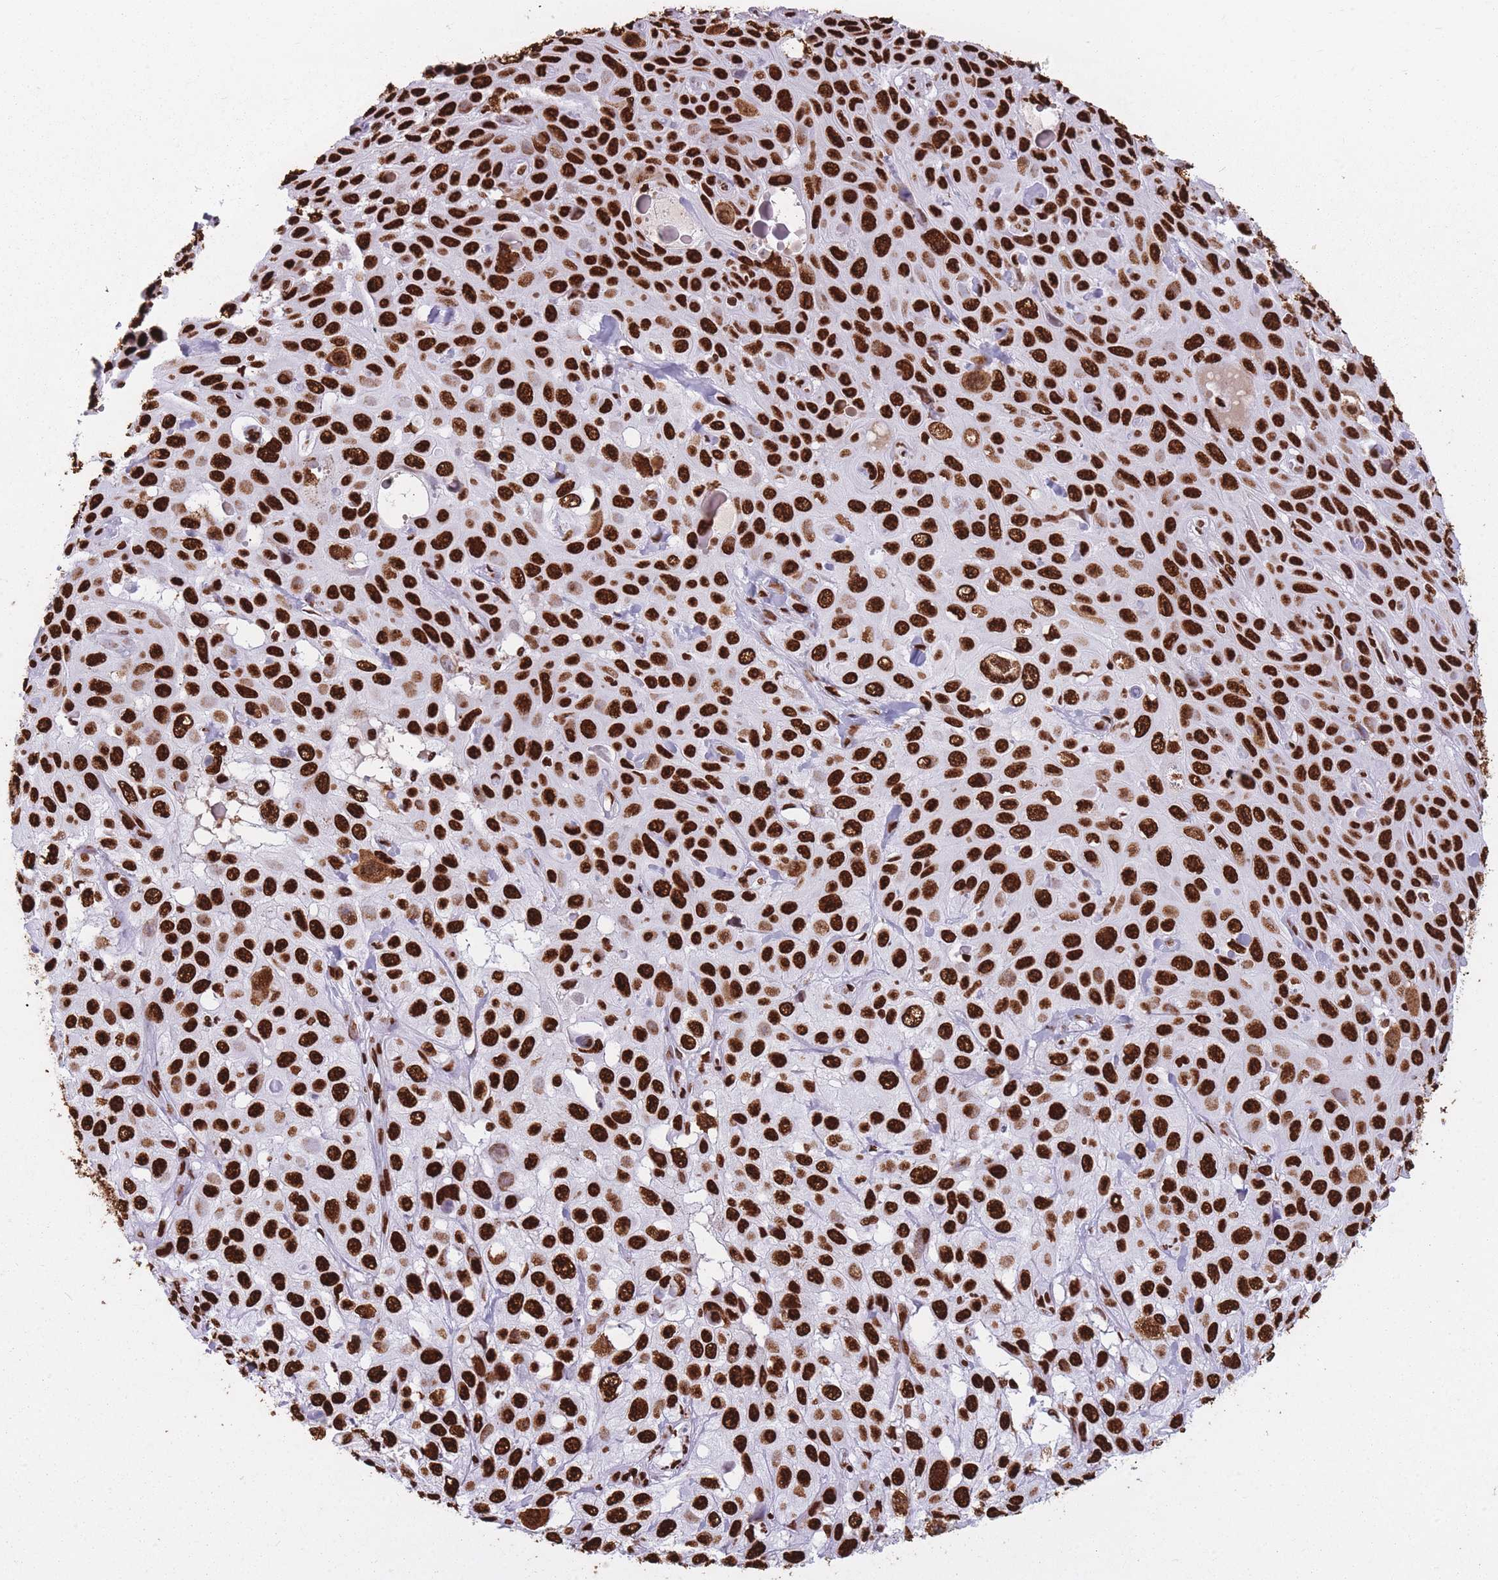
{"staining": {"intensity": "strong", "quantity": ">75%", "location": "nuclear"}, "tissue": "skin cancer", "cell_type": "Tumor cells", "image_type": "cancer", "snomed": [{"axis": "morphology", "description": "Squamous cell carcinoma, NOS"}, {"axis": "topography", "description": "Skin"}], "caption": "Protein analysis of squamous cell carcinoma (skin) tissue displays strong nuclear staining in approximately >75% of tumor cells.", "gene": "HNRNPUL1", "patient": {"sex": "male", "age": 82}}